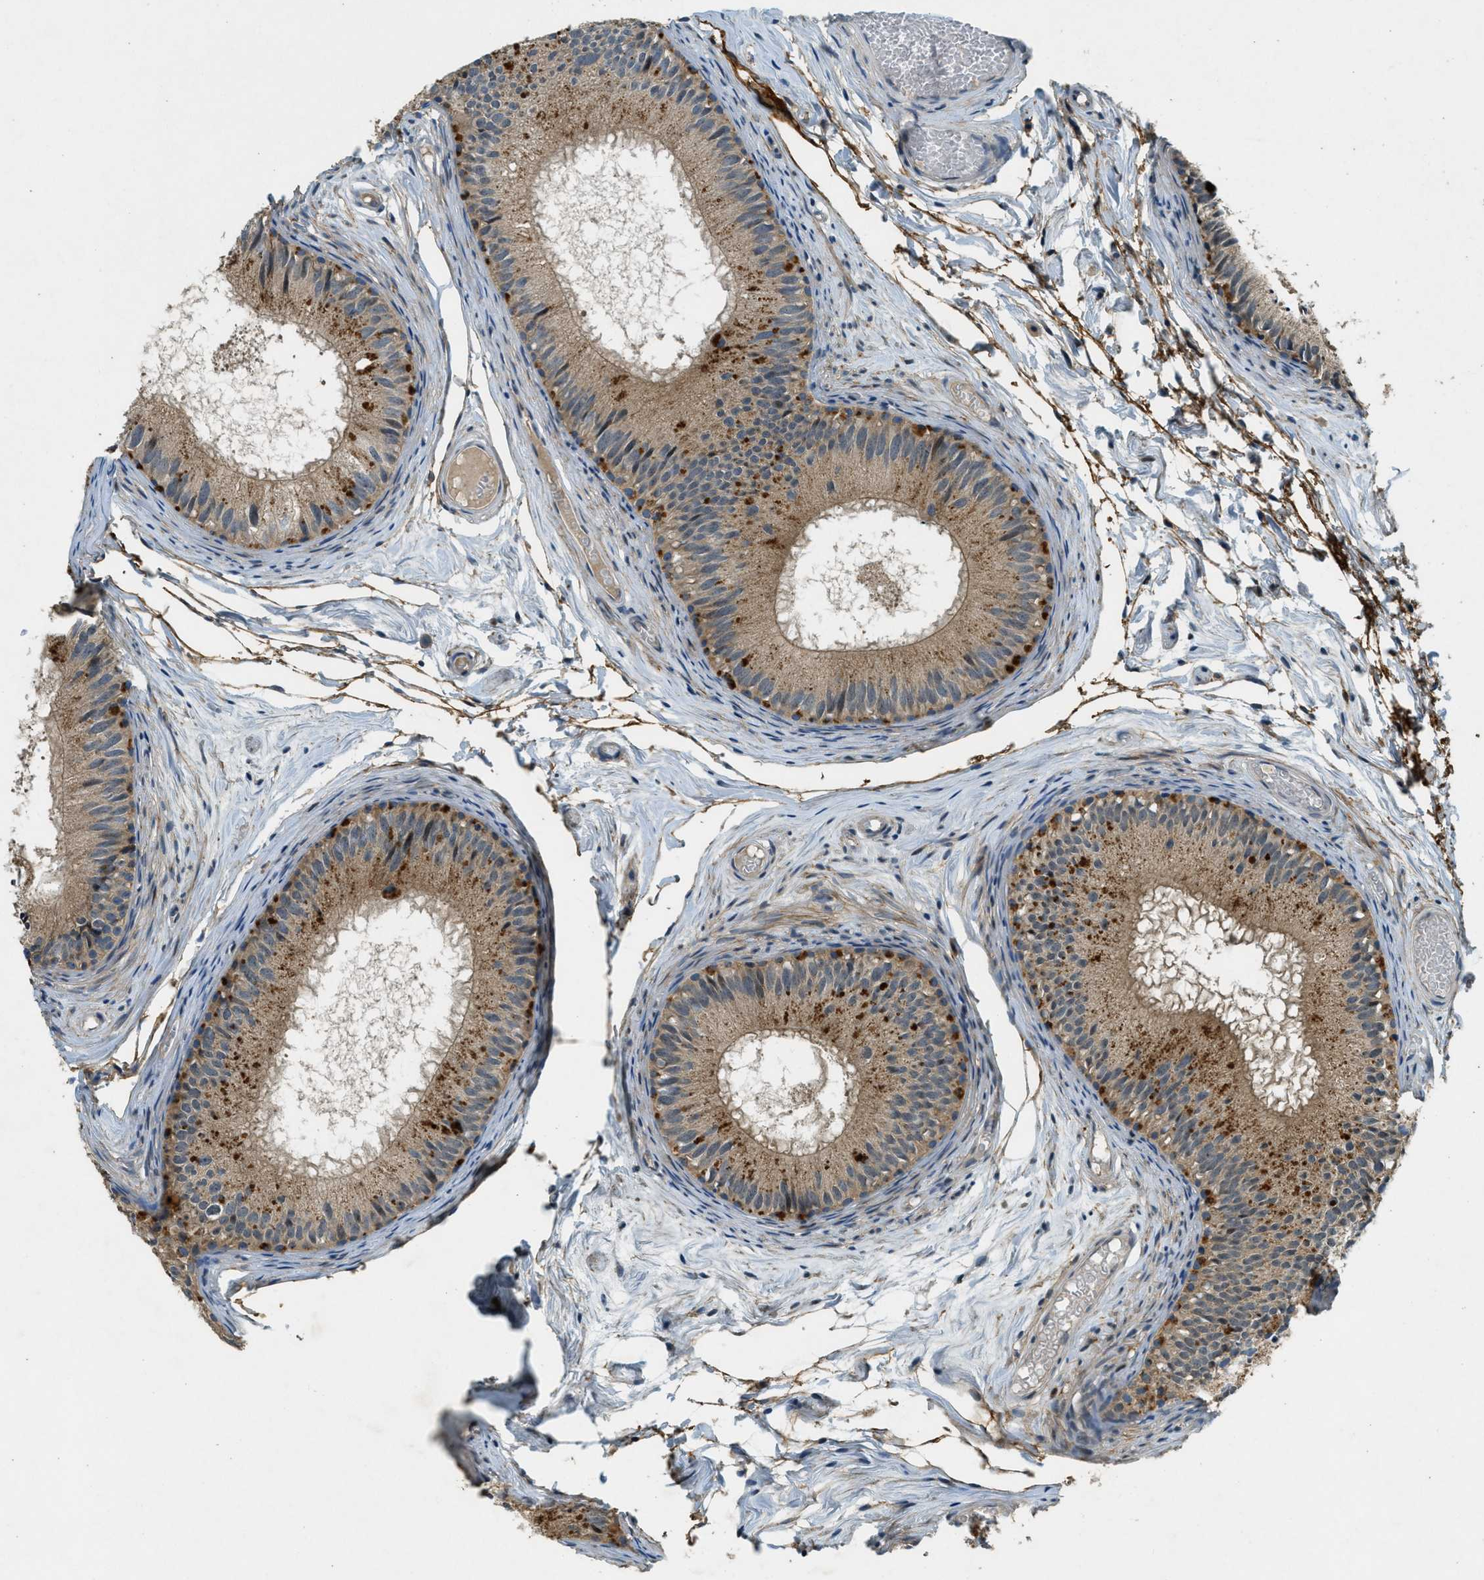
{"staining": {"intensity": "moderate", "quantity": ">75%", "location": "cytoplasmic/membranous"}, "tissue": "epididymis", "cell_type": "Glandular cells", "image_type": "normal", "snomed": [{"axis": "morphology", "description": "Normal tissue, NOS"}, {"axis": "topography", "description": "Epididymis"}], "caption": "Glandular cells demonstrate medium levels of moderate cytoplasmic/membranous expression in approximately >75% of cells in benign epididymis.", "gene": "SNX14", "patient": {"sex": "male", "age": 46}}